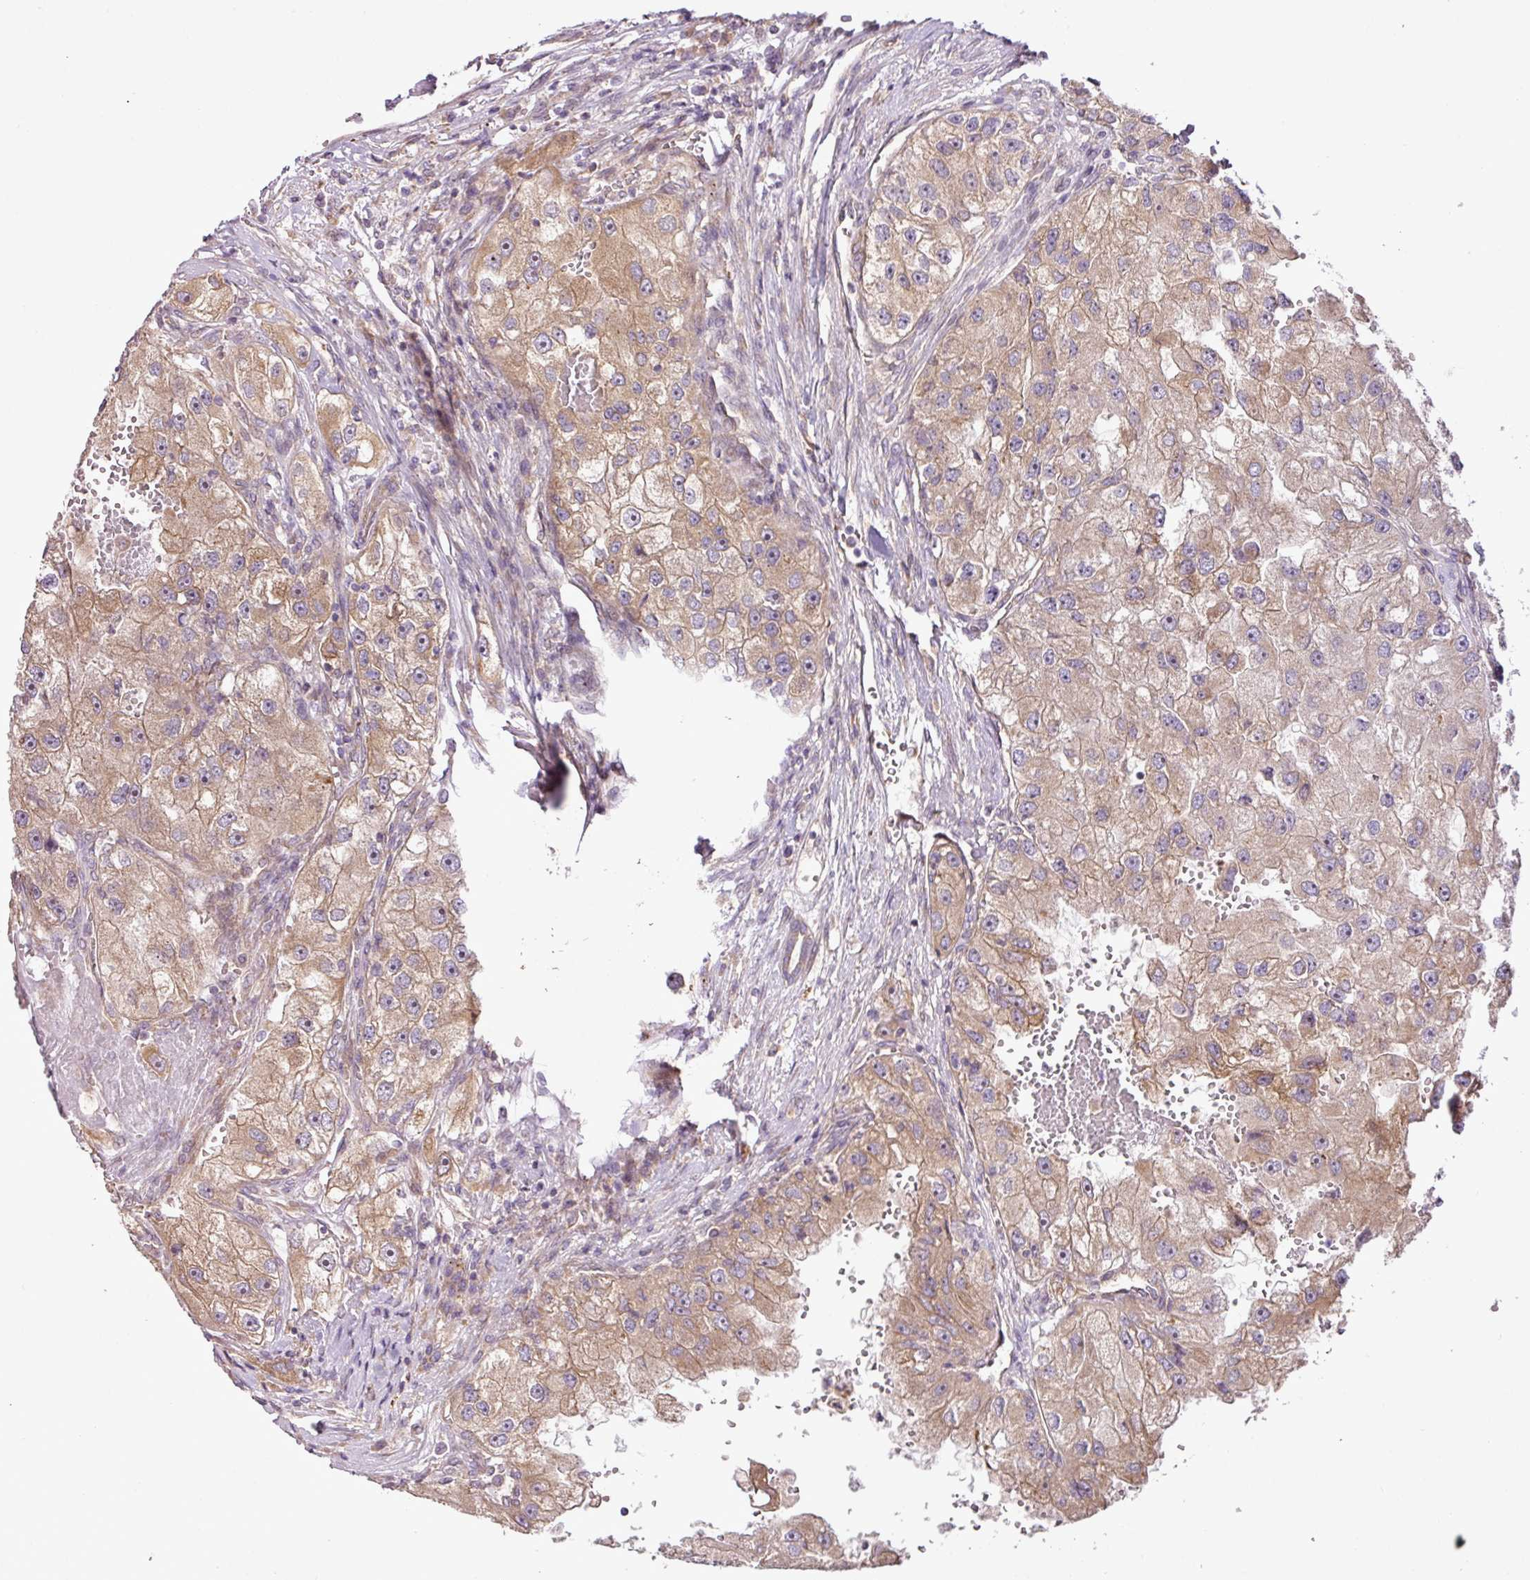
{"staining": {"intensity": "weak", "quantity": ">75%", "location": "cytoplasmic/membranous"}, "tissue": "renal cancer", "cell_type": "Tumor cells", "image_type": "cancer", "snomed": [{"axis": "morphology", "description": "Adenocarcinoma, NOS"}, {"axis": "topography", "description": "Kidney"}], "caption": "Adenocarcinoma (renal) tissue exhibits weak cytoplasmic/membranous staining in approximately >75% of tumor cells, visualized by immunohistochemistry. The protein of interest is shown in brown color, while the nuclei are stained blue.", "gene": "COX18", "patient": {"sex": "male", "age": 63}}